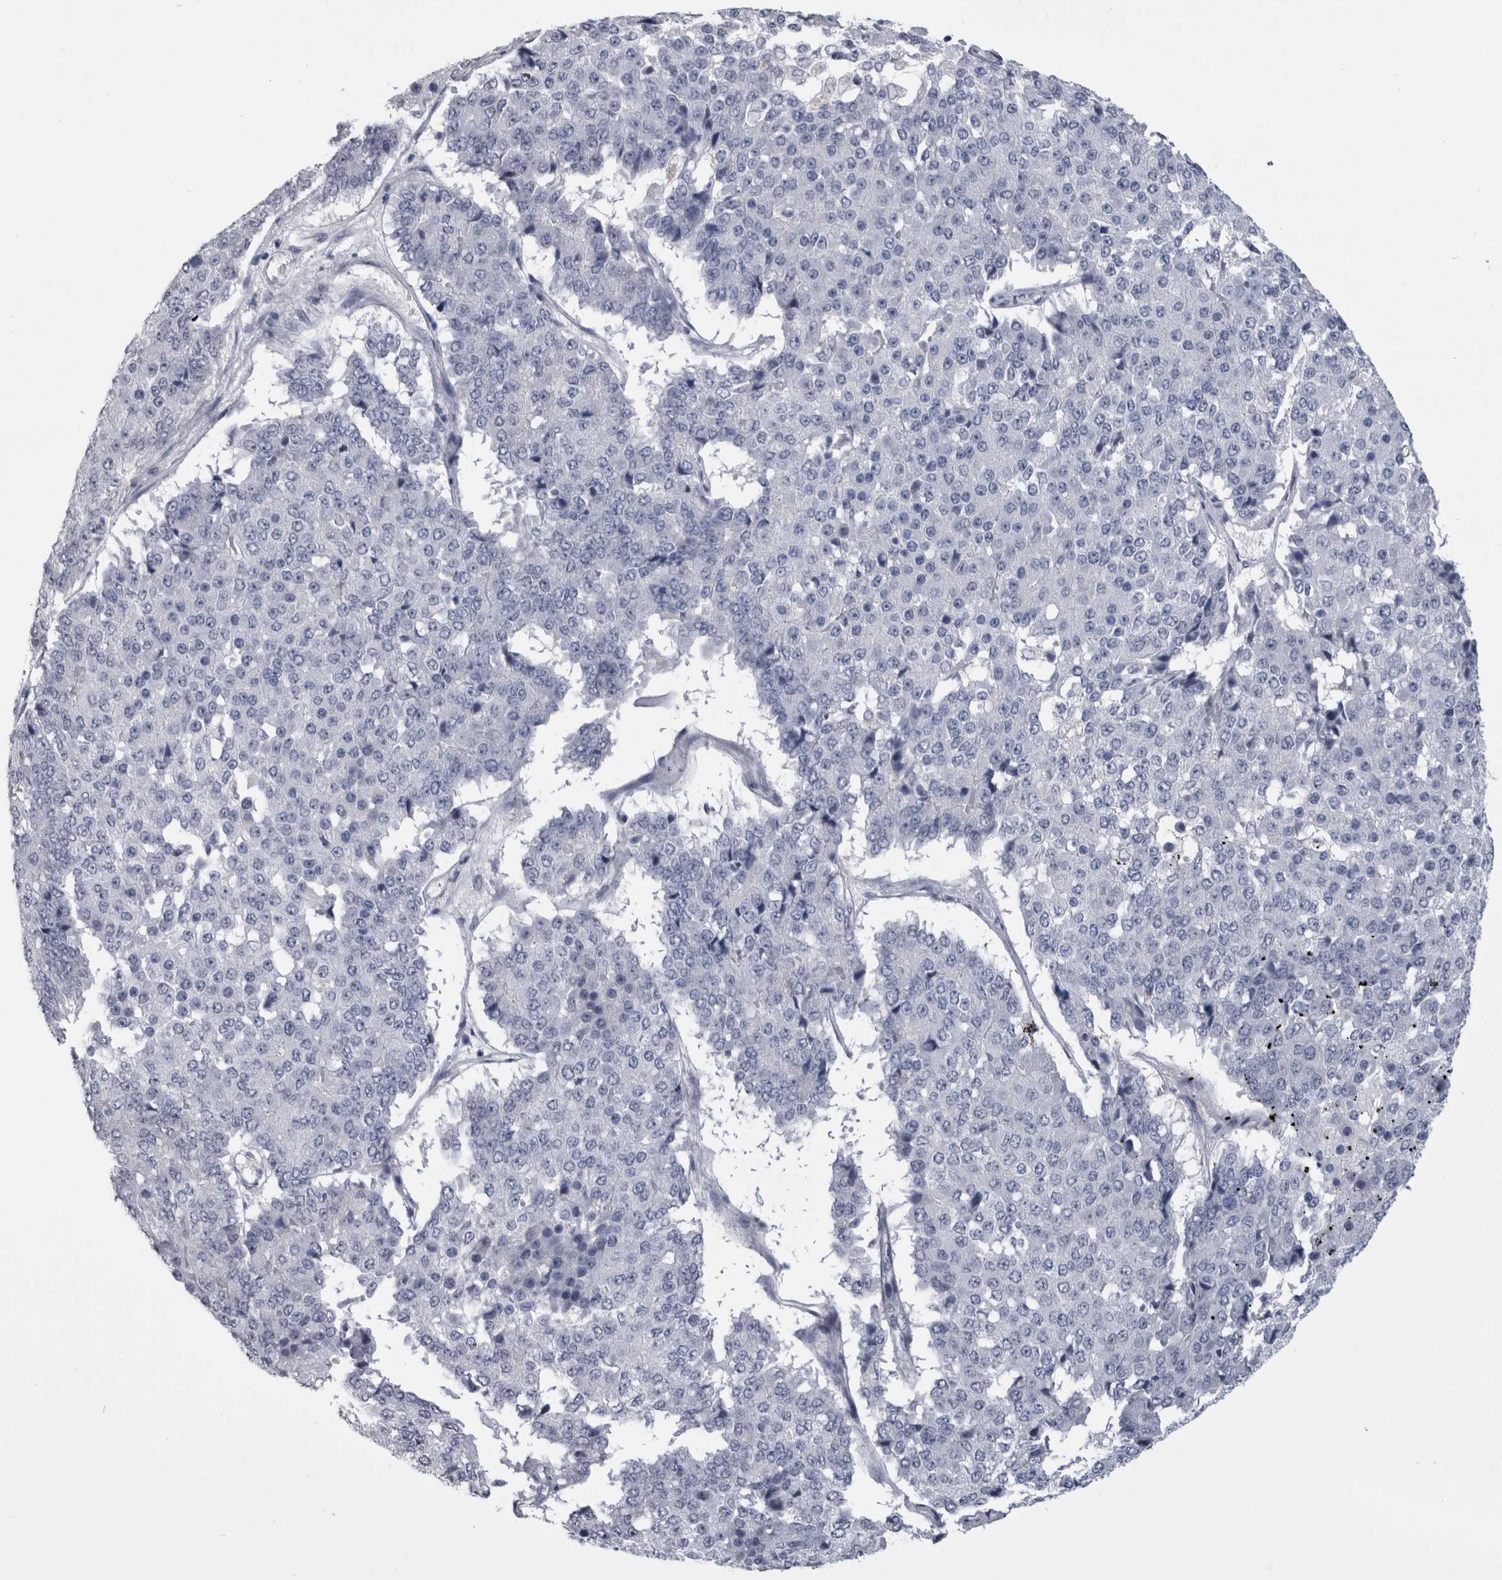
{"staining": {"intensity": "negative", "quantity": "none", "location": "none"}, "tissue": "pancreatic cancer", "cell_type": "Tumor cells", "image_type": "cancer", "snomed": [{"axis": "morphology", "description": "Adenocarcinoma, NOS"}, {"axis": "topography", "description": "Pancreas"}], "caption": "A photomicrograph of pancreatic cancer stained for a protein reveals no brown staining in tumor cells.", "gene": "PAX5", "patient": {"sex": "male", "age": 50}}